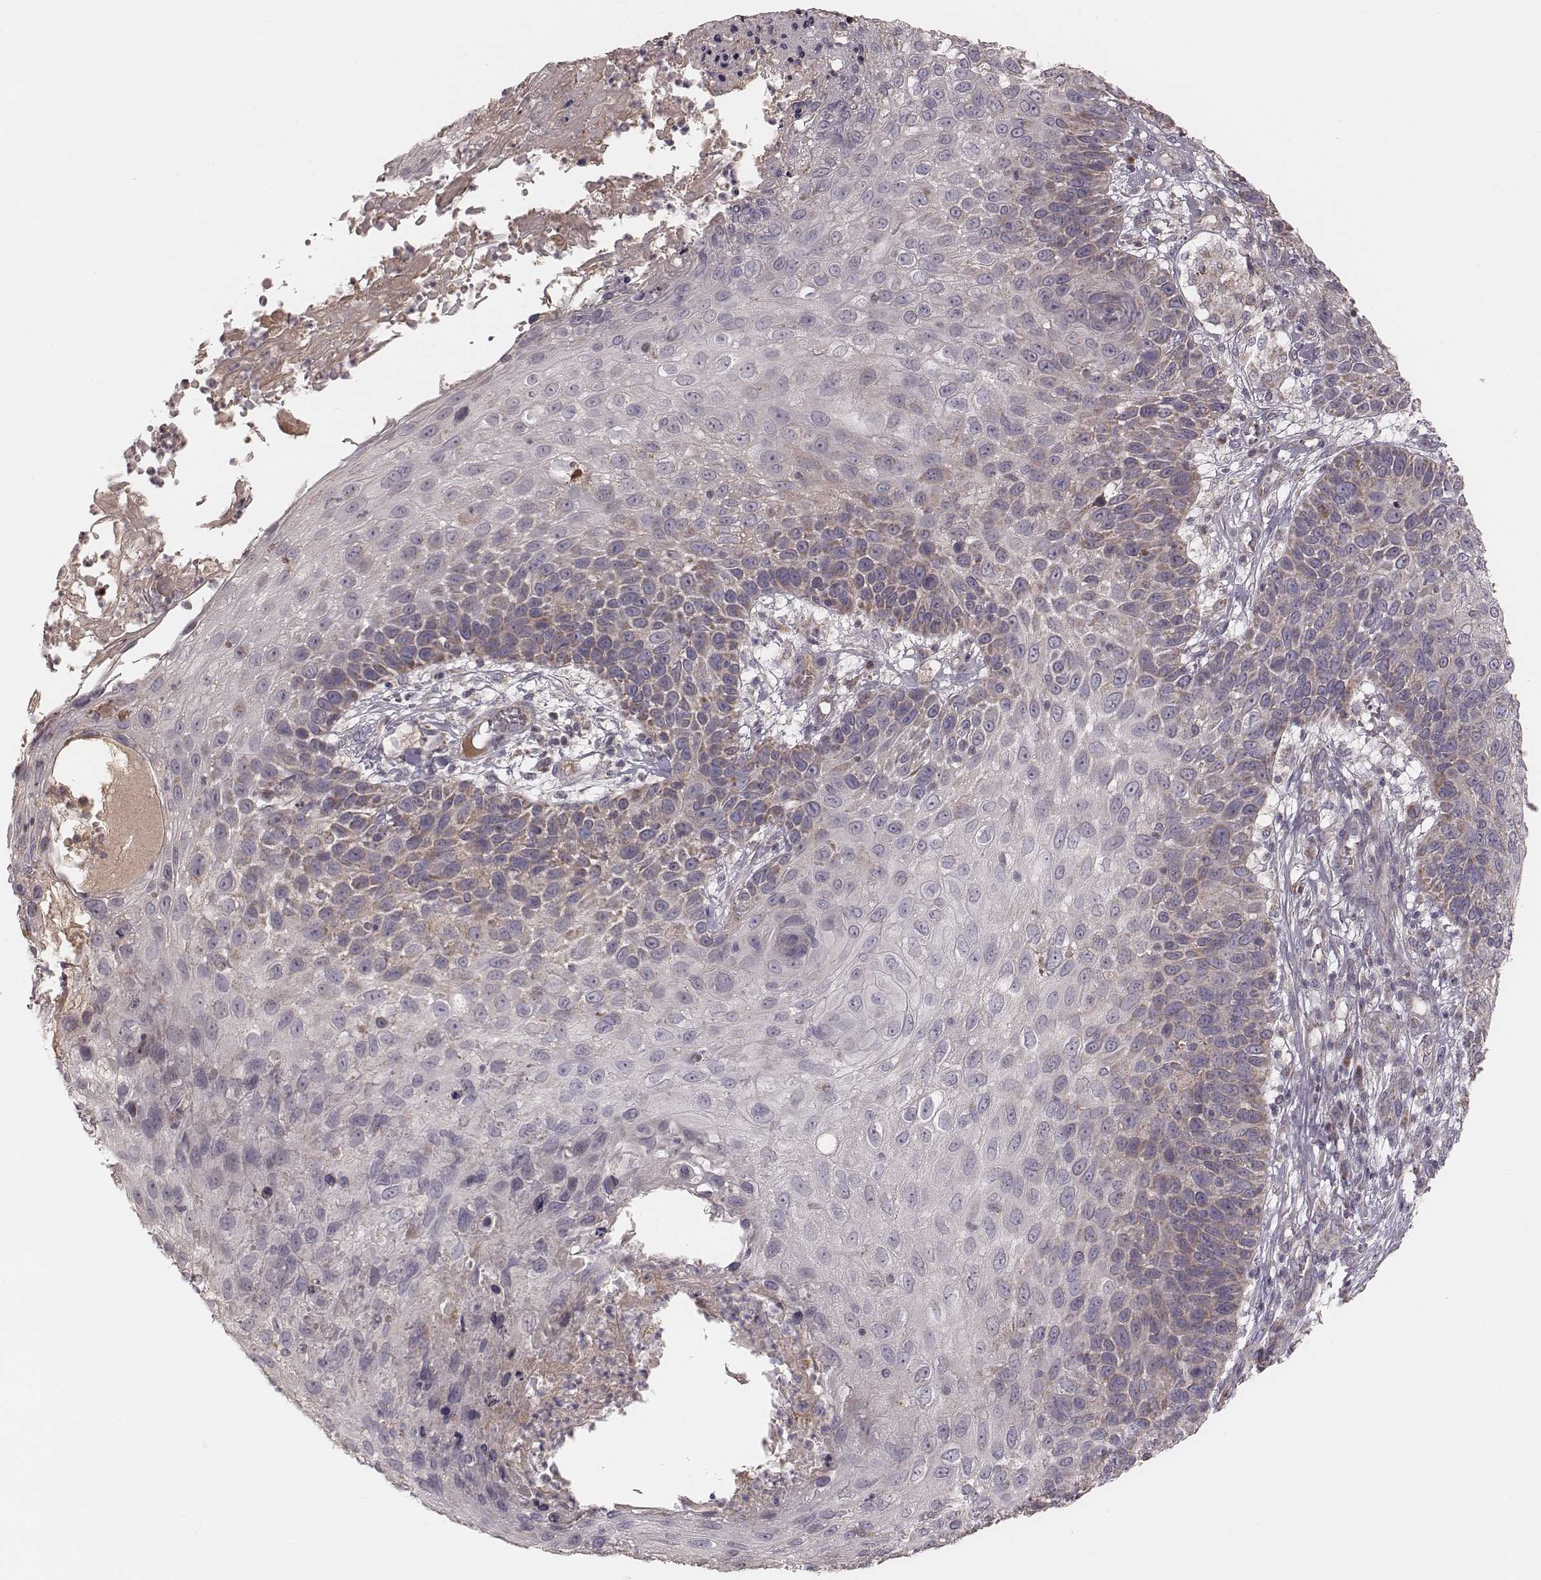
{"staining": {"intensity": "weak", "quantity": "<25%", "location": "cytoplasmic/membranous"}, "tissue": "skin cancer", "cell_type": "Tumor cells", "image_type": "cancer", "snomed": [{"axis": "morphology", "description": "Squamous cell carcinoma, NOS"}, {"axis": "topography", "description": "Skin"}], "caption": "High power microscopy photomicrograph of an immunohistochemistry image of skin cancer, revealing no significant positivity in tumor cells.", "gene": "MRPS27", "patient": {"sex": "male", "age": 92}}